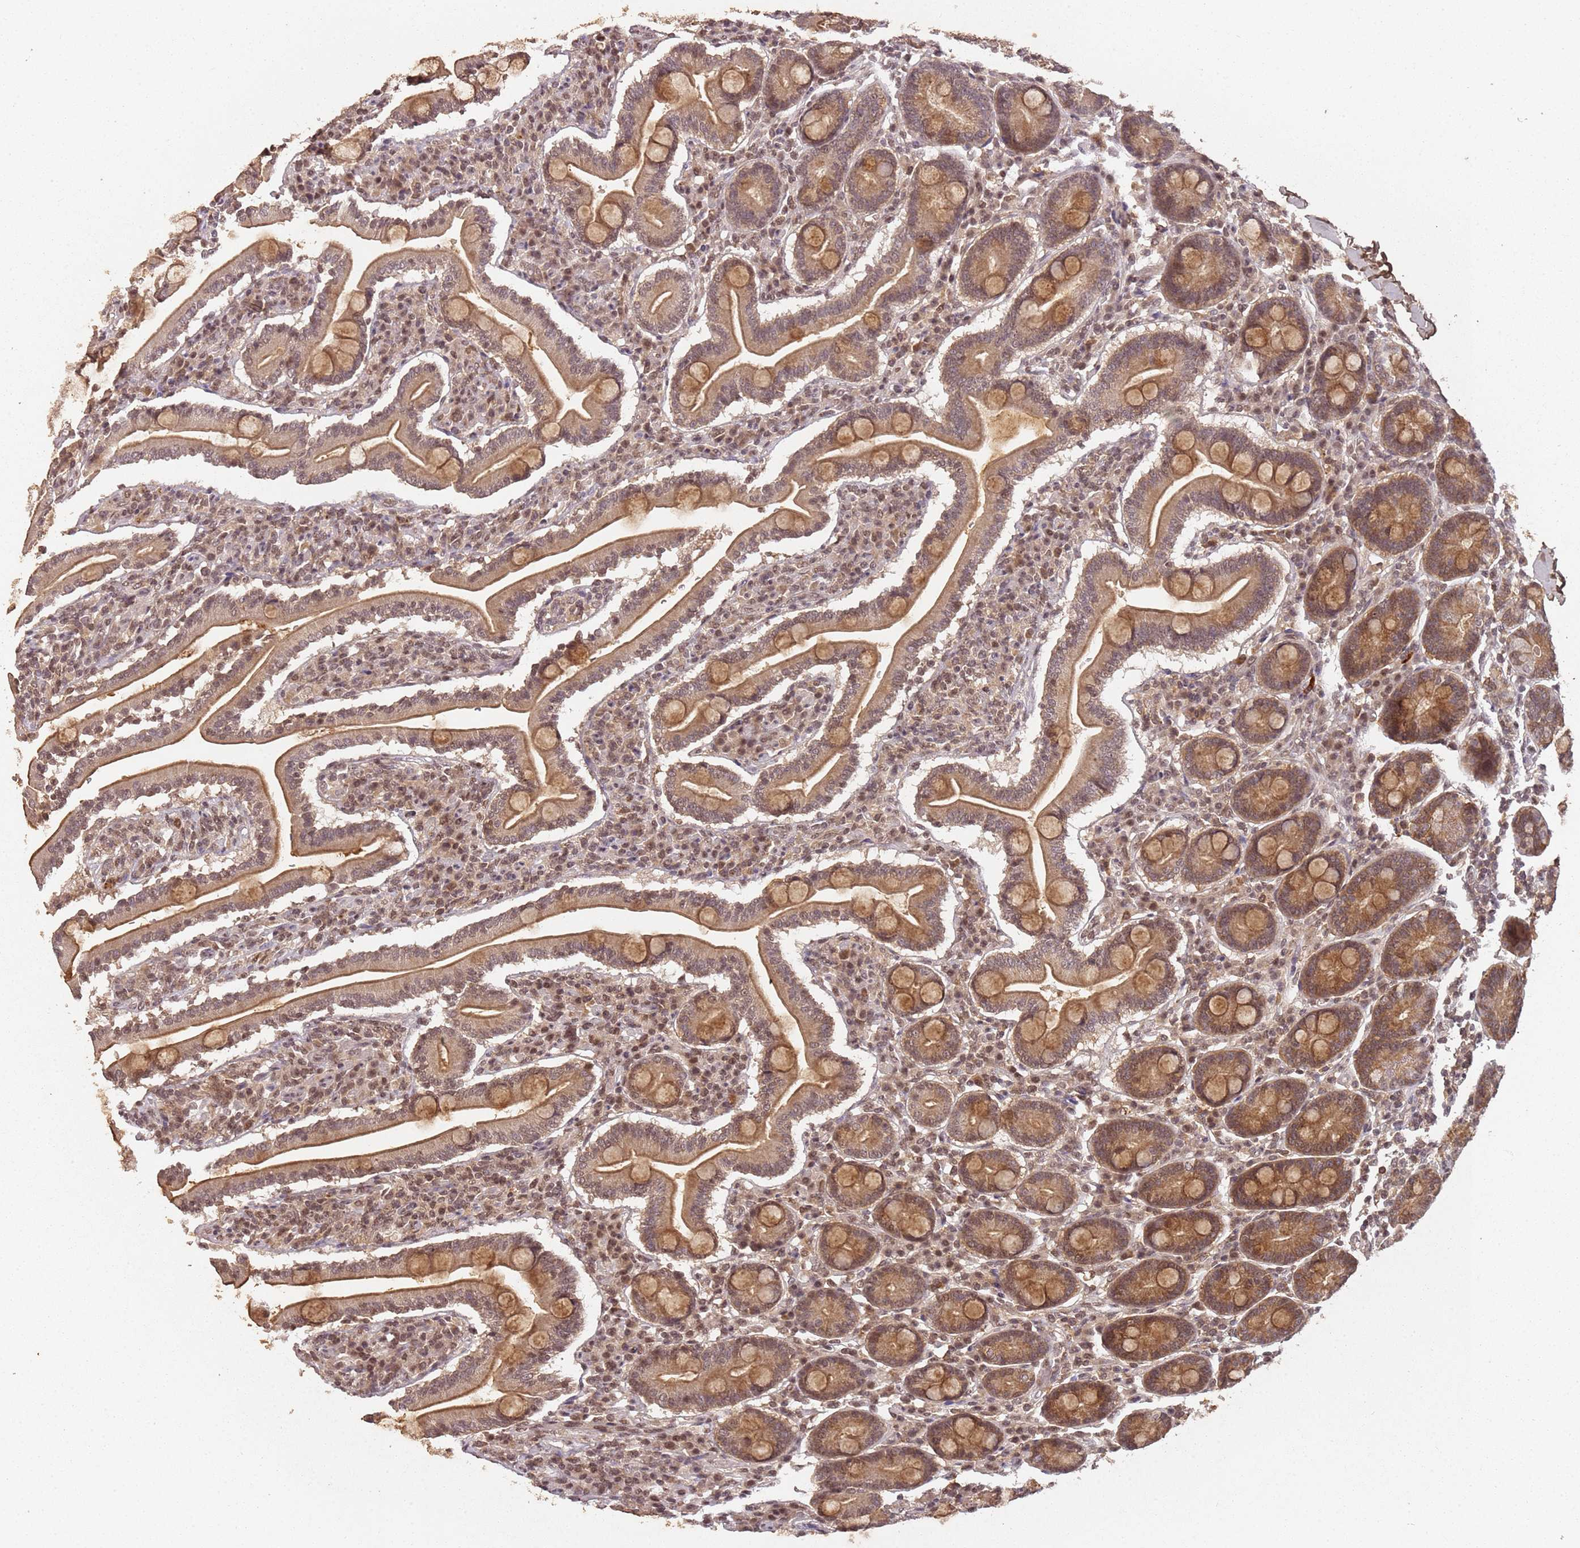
{"staining": {"intensity": "moderate", "quantity": ">75%", "location": "cytoplasmic/membranous,nuclear"}, "tissue": "duodenum", "cell_type": "Glandular cells", "image_type": "normal", "snomed": [{"axis": "morphology", "description": "Normal tissue, NOS"}, {"axis": "topography", "description": "Duodenum"}], "caption": "This is an image of immunohistochemistry staining of normal duodenum, which shows moderate expression in the cytoplasmic/membranous,nuclear of glandular cells.", "gene": "COL1A2", "patient": {"sex": "male", "age": 35}}